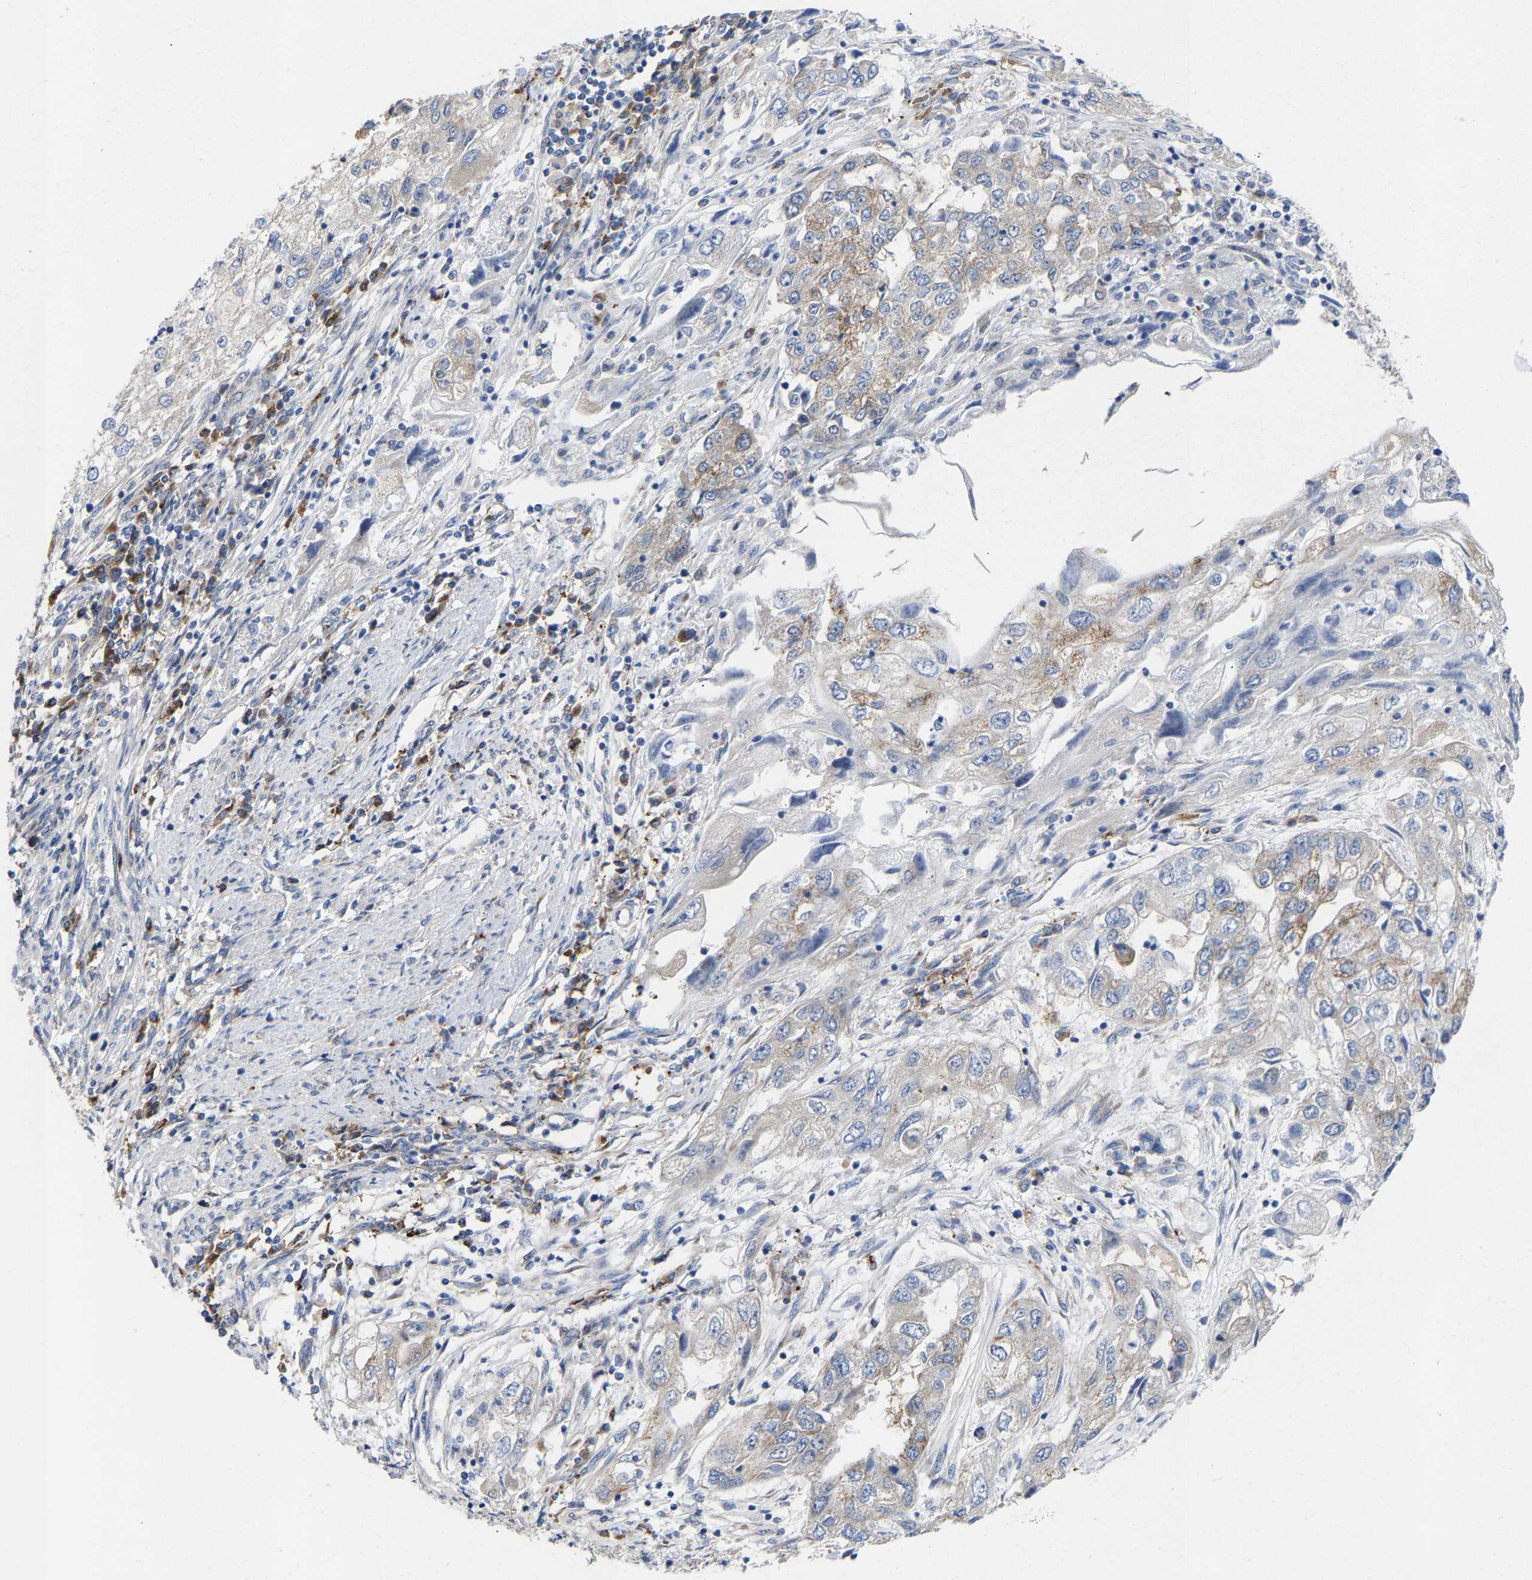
{"staining": {"intensity": "weak", "quantity": "<25%", "location": "cytoplasmic/membranous"}, "tissue": "endometrial cancer", "cell_type": "Tumor cells", "image_type": "cancer", "snomed": [{"axis": "morphology", "description": "Adenocarcinoma, NOS"}, {"axis": "topography", "description": "Endometrium"}], "caption": "Tumor cells are negative for protein expression in human adenocarcinoma (endometrial). Brightfield microscopy of immunohistochemistry (IHC) stained with DAB (brown) and hematoxylin (blue), captured at high magnification.", "gene": "PPP1R15A", "patient": {"sex": "female", "age": 49}}